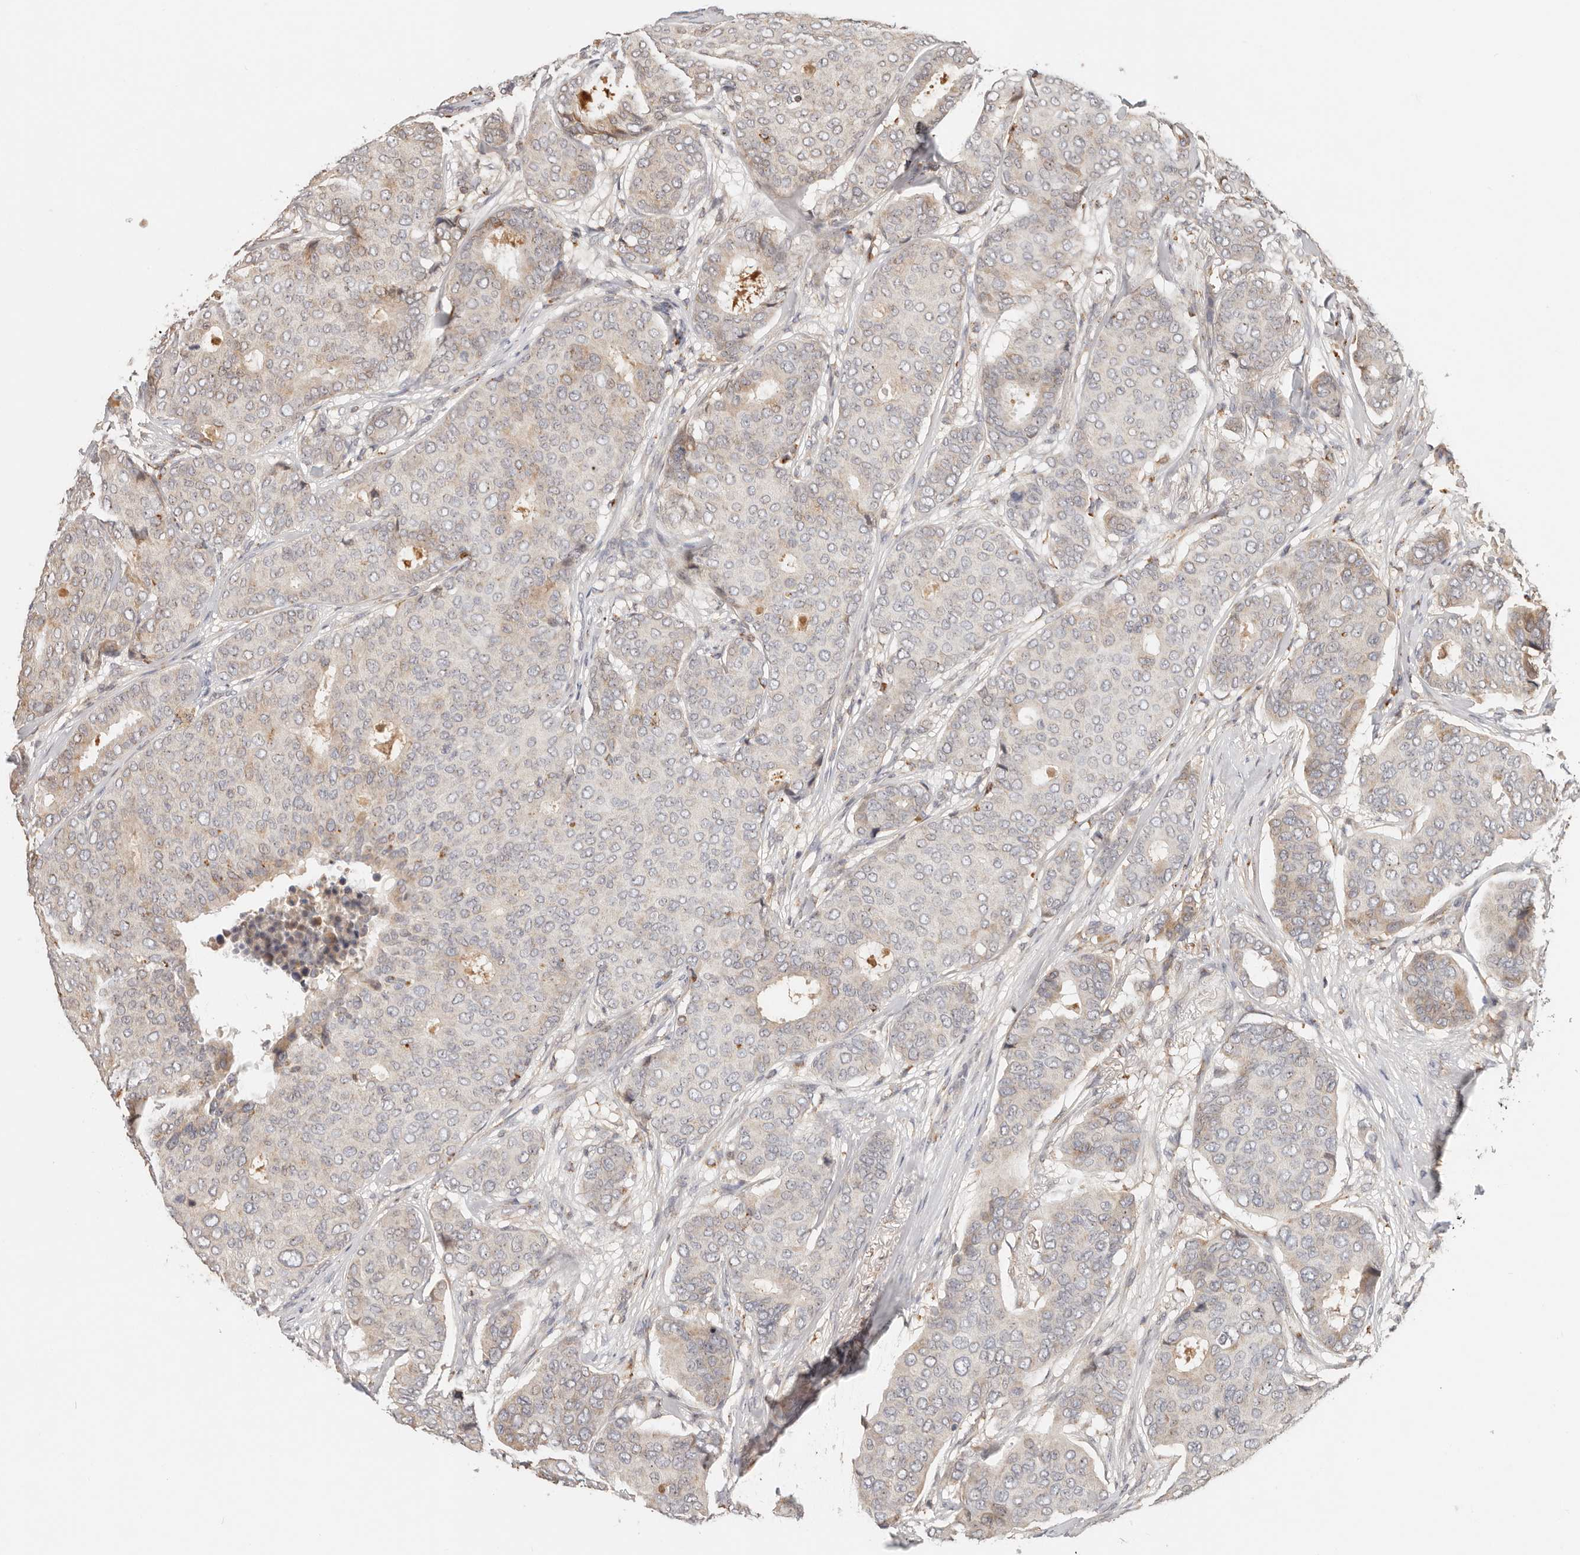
{"staining": {"intensity": "moderate", "quantity": "<25%", "location": "cytoplasmic/membranous"}, "tissue": "breast cancer", "cell_type": "Tumor cells", "image_type": "cancer", "snomed": [{"axis": "morphology", "description": "Duct carcinoma"}, {"axis": "topography", "description": "Breast"}], "caption": "IHC image of neoplastic tissue: infiltrating ductal carcinoma (breast) stained using IHC exhibits low levels of moderate protein expression localized specifically in the cytoplasmic/membranous of tumor cells, appearing as a cytoplasmic/membranous brown color.", "gene": "ZRANB1", "patient": {"sex": "female", "age": 75}}